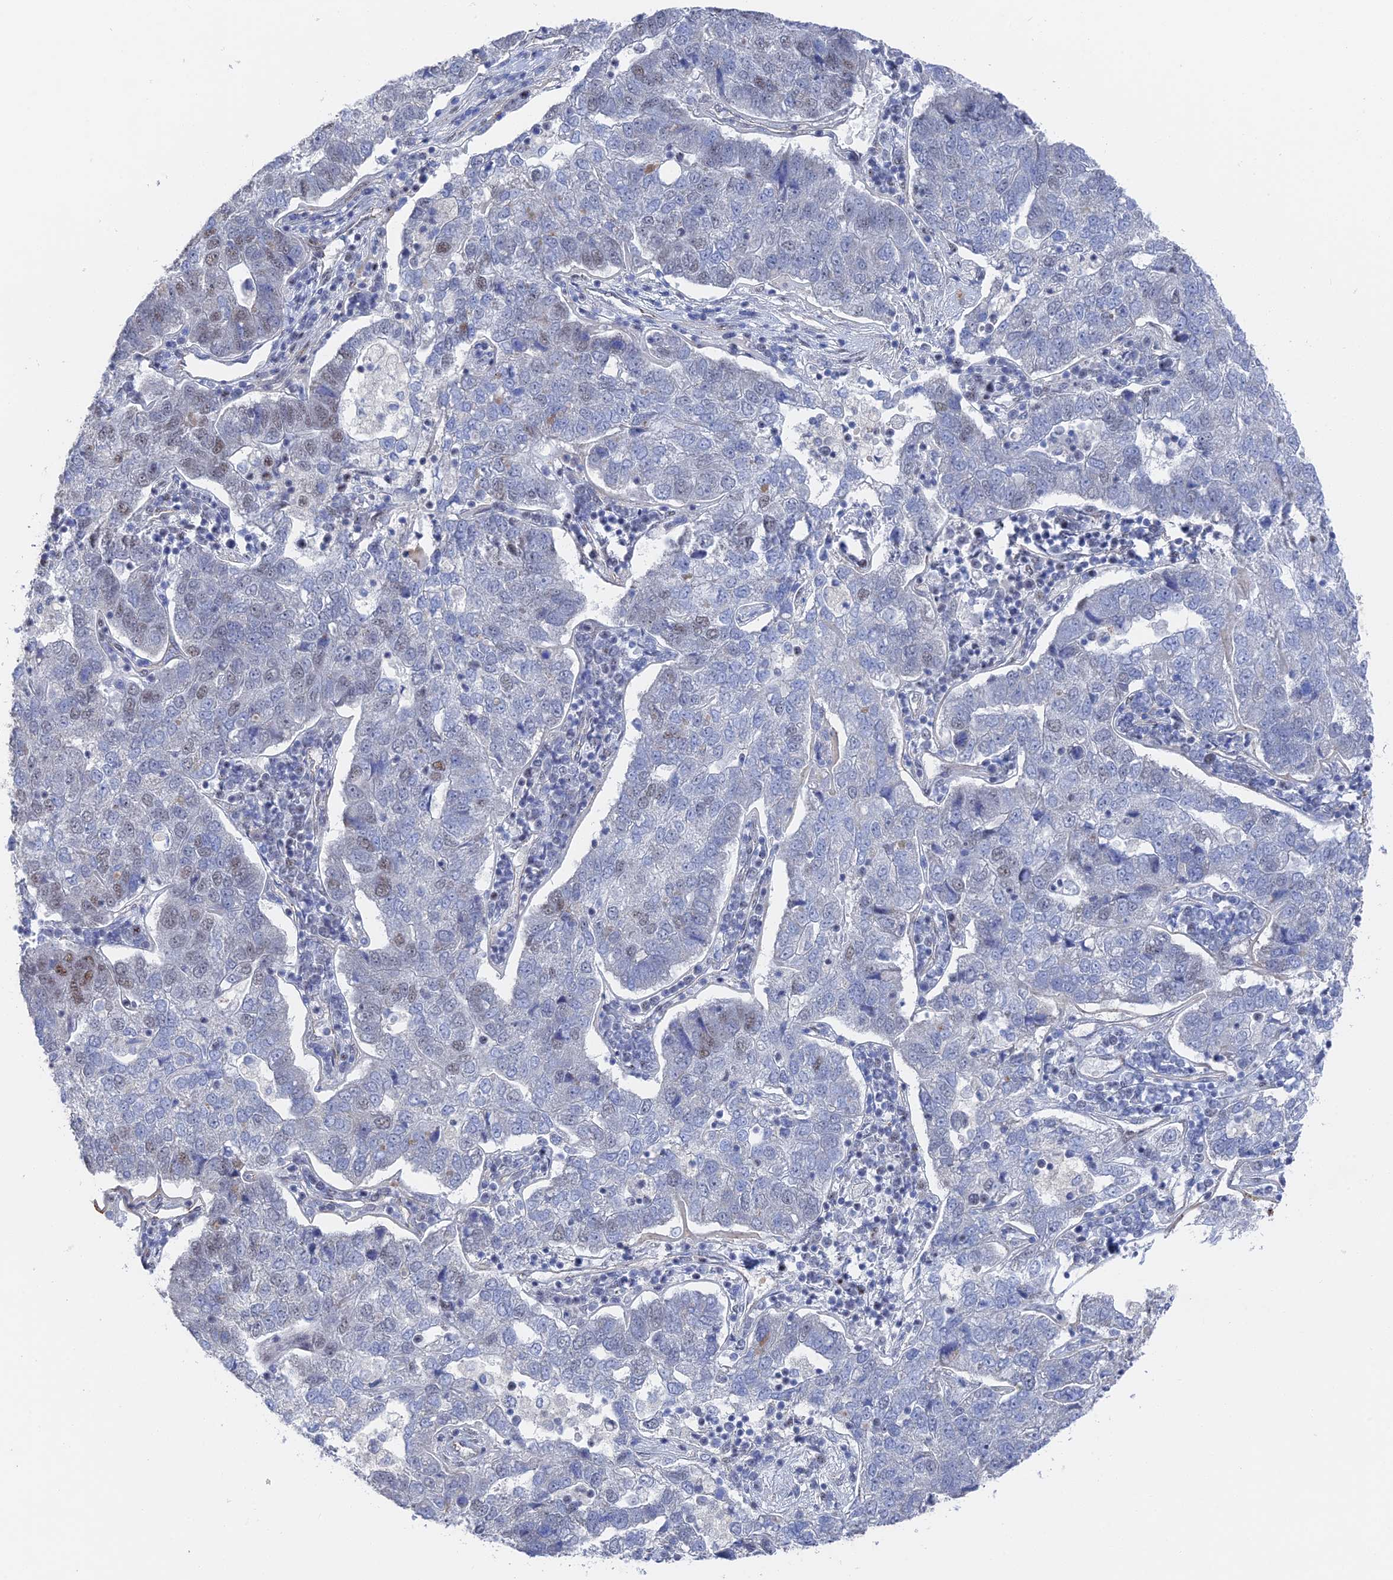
{"staining": {"intensity": "weak", "quantity": "<25%", "location": "nuclear"}, "tissue": "pancreatic cancer", "cell_type": "Tumor cells", "image_type": "cancer", "snomed": [{"axis": "morphology", "description": "Adenocarcinoma, NOS"}, {"axis": "topography", "description": "Pancreas"}], "caption": "The photomicrograph shows no staining of tumor cells in adenocarcinoma (pancreatic).", "gene": "CFAP92", "patient": {"sex": "female", "age": 61}}